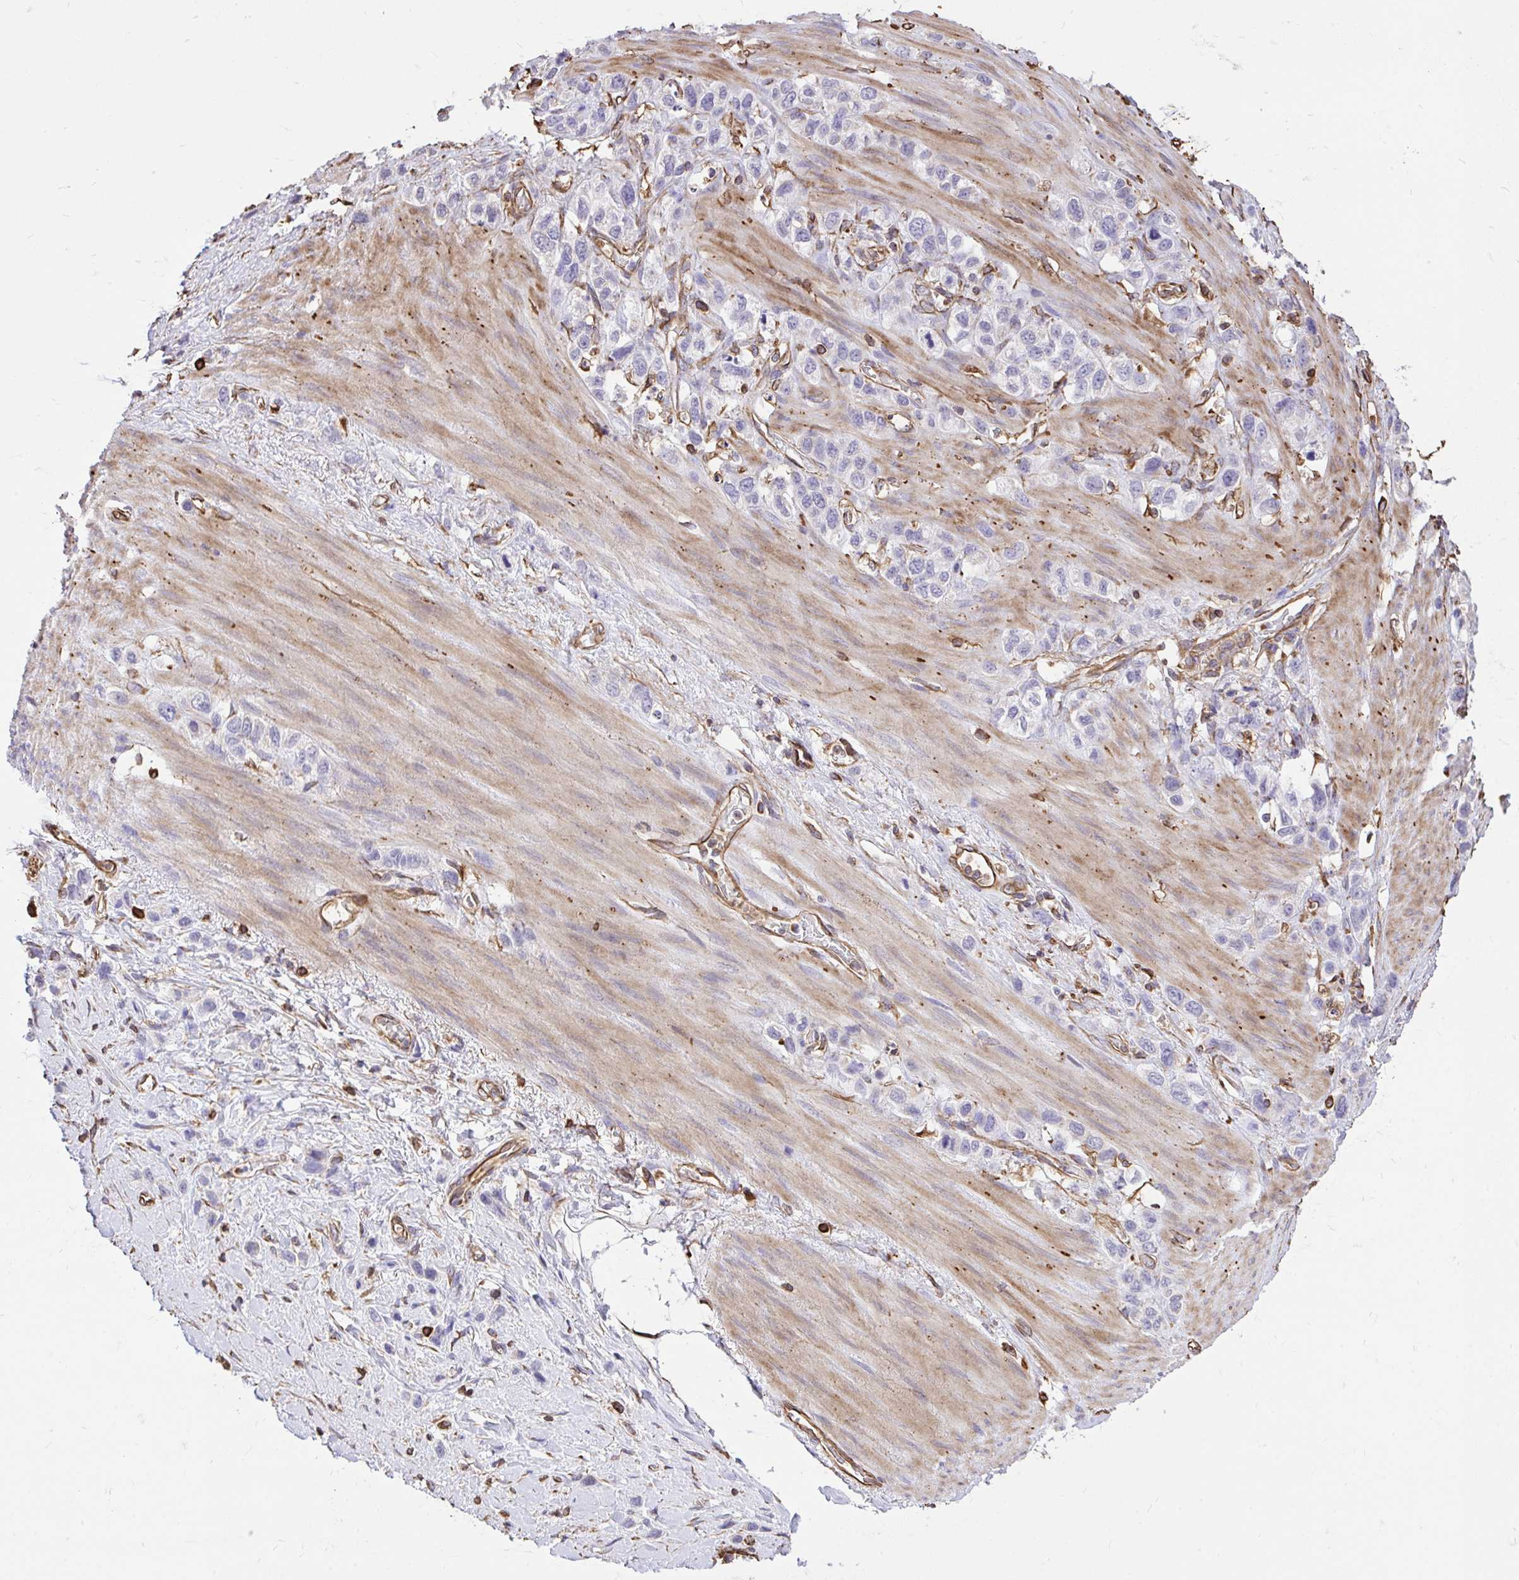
{"staining": {"intensity": "negative", "quantity": "none", "location": "none"}, "tissue": "stomach cancer", "cell_type": "Tumor cells", "image_type": "cancer", "snomed": [{"axis": "morphology", "description": "Adenocarcinoma, NOS"}, {"axis": "topography", "description": "Stomach"}], "caption": "Photomicrograph shows no protein expression in tumor cells of stomach adenocarcinoma tissue.", "gene": "RNF103", "patient": {"sex": "female", "age": 65}}